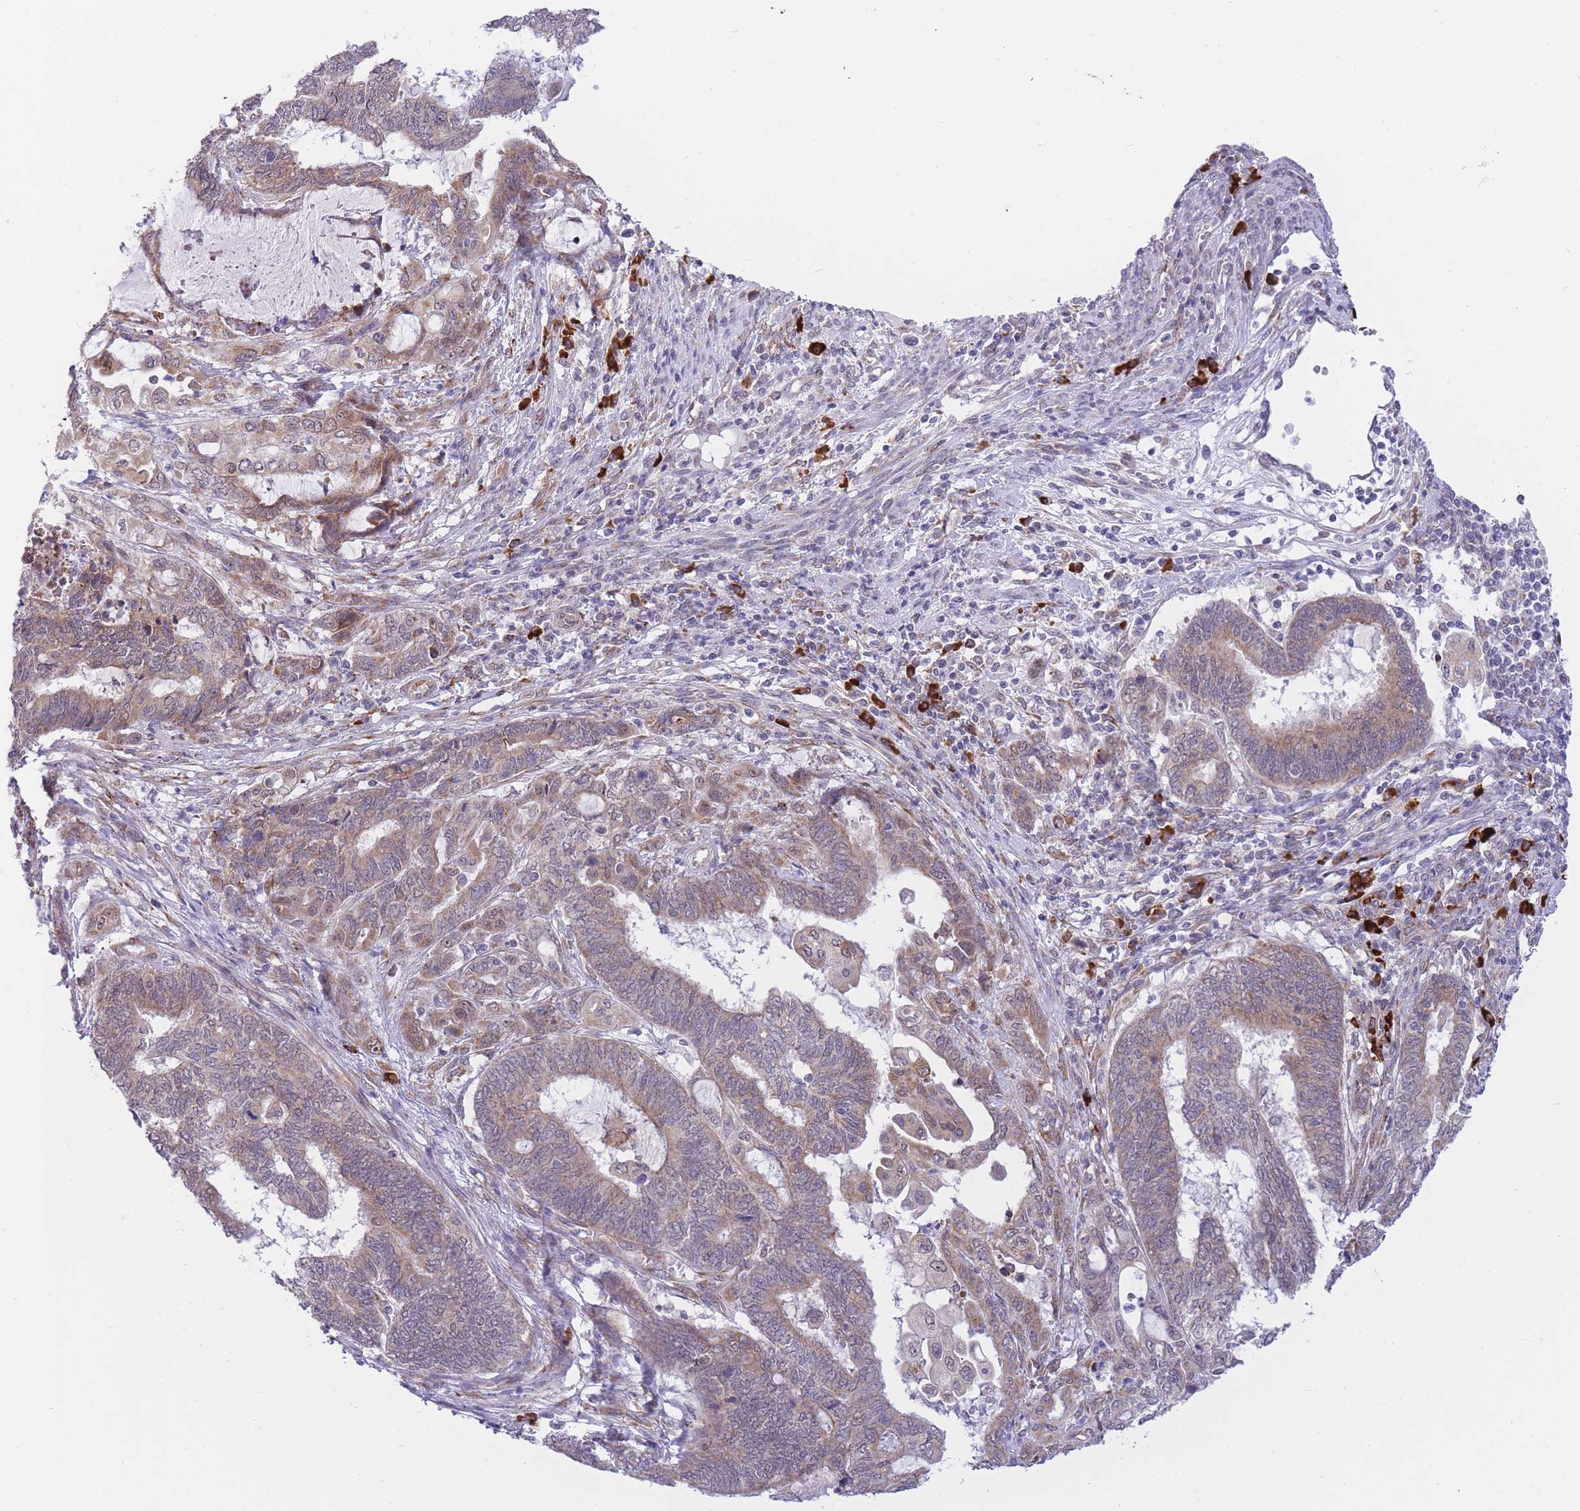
{"staining": {"intensity": "weak", "quantity": ">75%", "location": "cytoplasmic/membranous,nuclear"}, "tissue": "endometrial cancer", "cell_type": "Tumor cells", "image_type": "cancer", "snomed": [{"axis": "morphology", "description": "Adenocarcinoma, NOS"}, {"axis": "topography", "description": "Uterus"}, {"axis": "topography", "description": "Endometrium"}], "caption": "Tumor cells reveal weak cytoplasmic/membranous and nuclear expression in about >75% of cells in endometrial cancer.", "gene": "EXOSC8", "patient": {"sex": "female", "age": 70}}